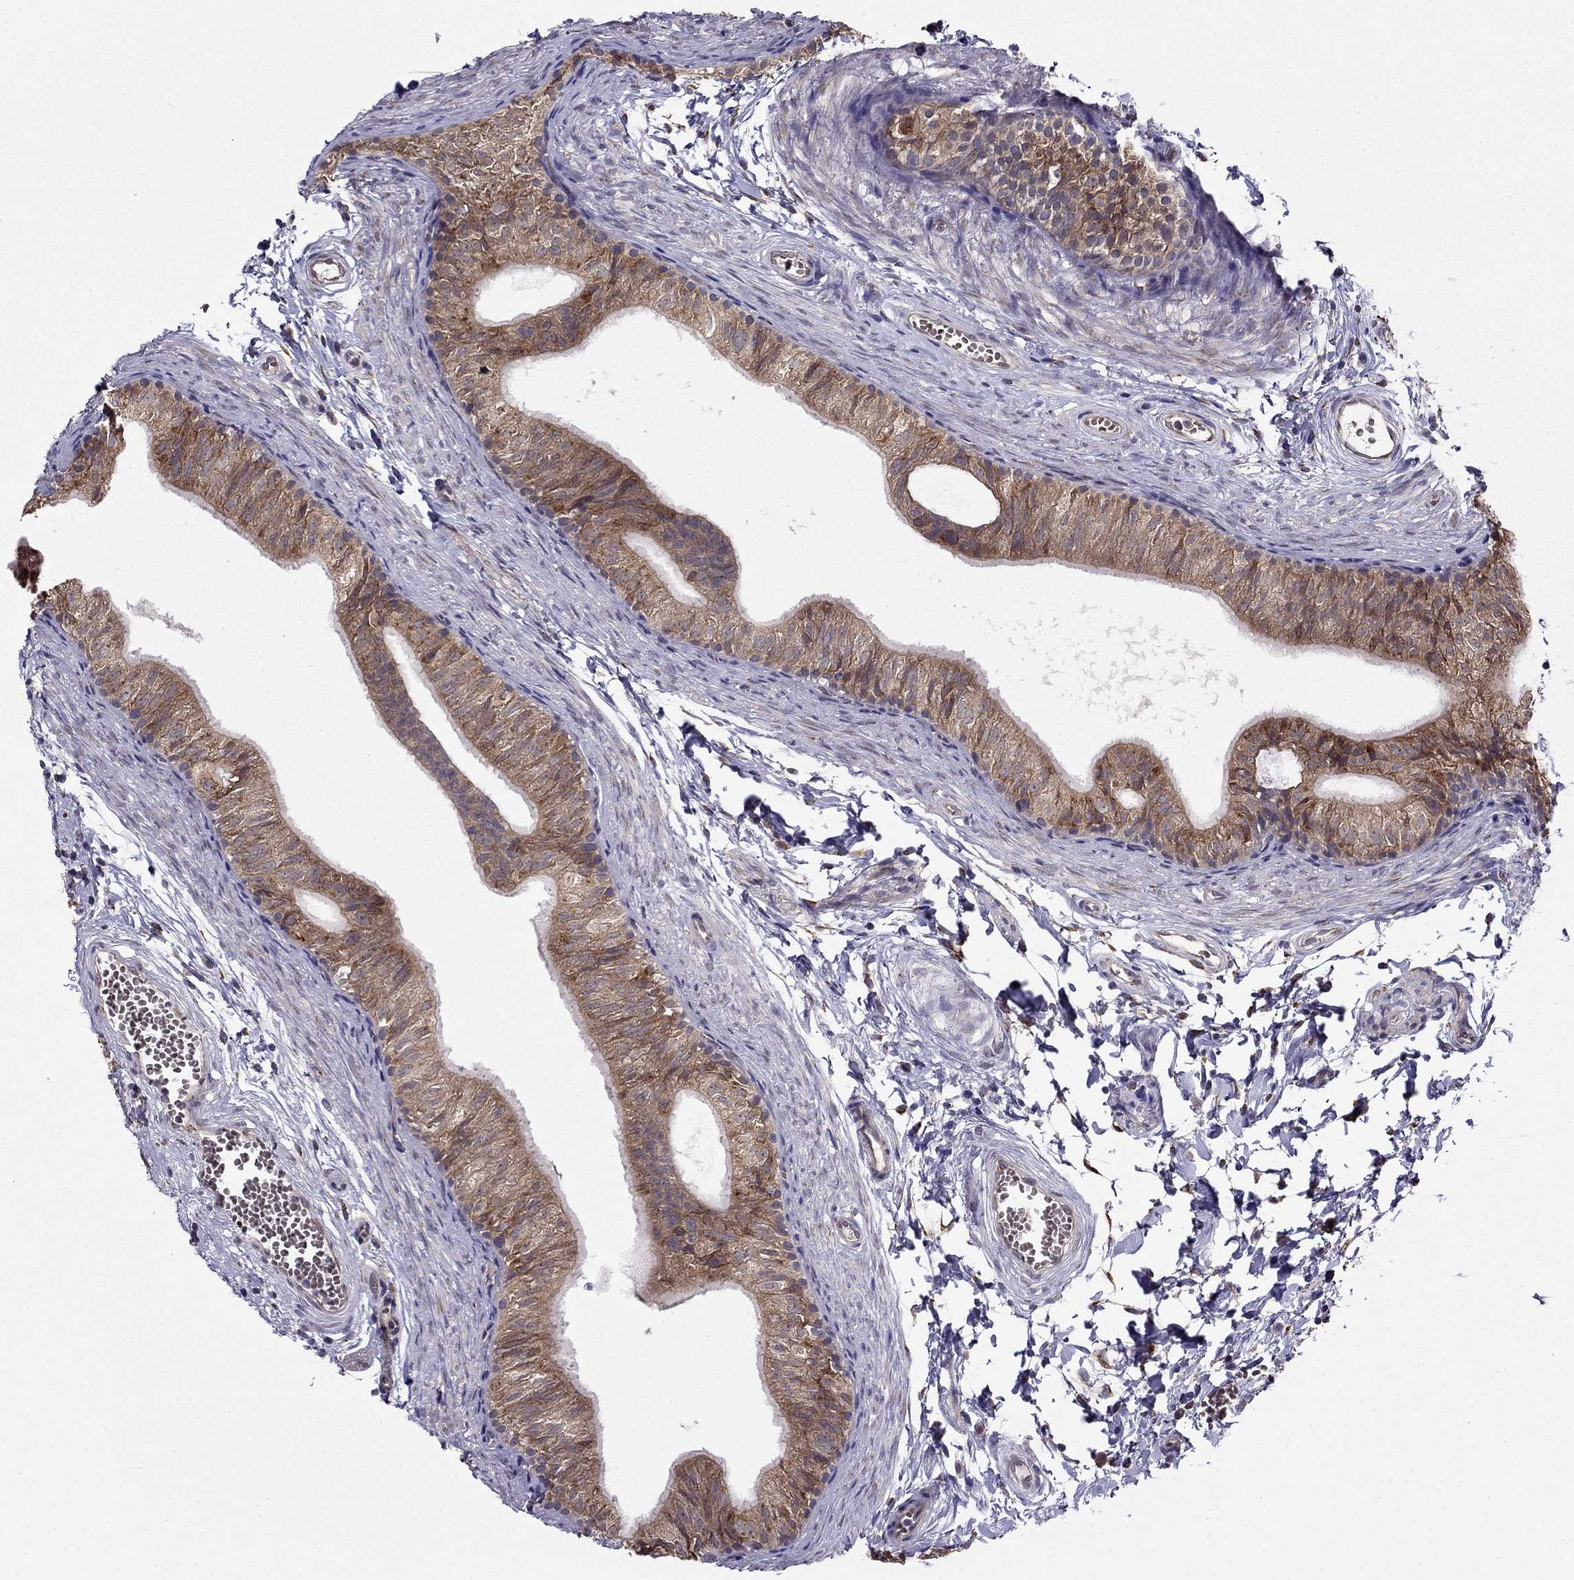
{"staining": {"intensity": "moderate", "quantity": ">75%", "location": "cytoplasmic/membranous"}, "tissue": "epididymis", "cell_type": "Glandular cells", "image_type": "normal", "snomed": [{"axis": "morphology", "description": "Normal tissue, NOS"}, {"axis": "topography", "description": "Epididymis"}], "caption": "A medium amount of moderate cytoplasmic/membranous positivity is seen in approximately >75% of glandular cells in unremarkable epididymis.", "gene": "ARHGEF28", "patient": {"sex": "male", "age": 22}}